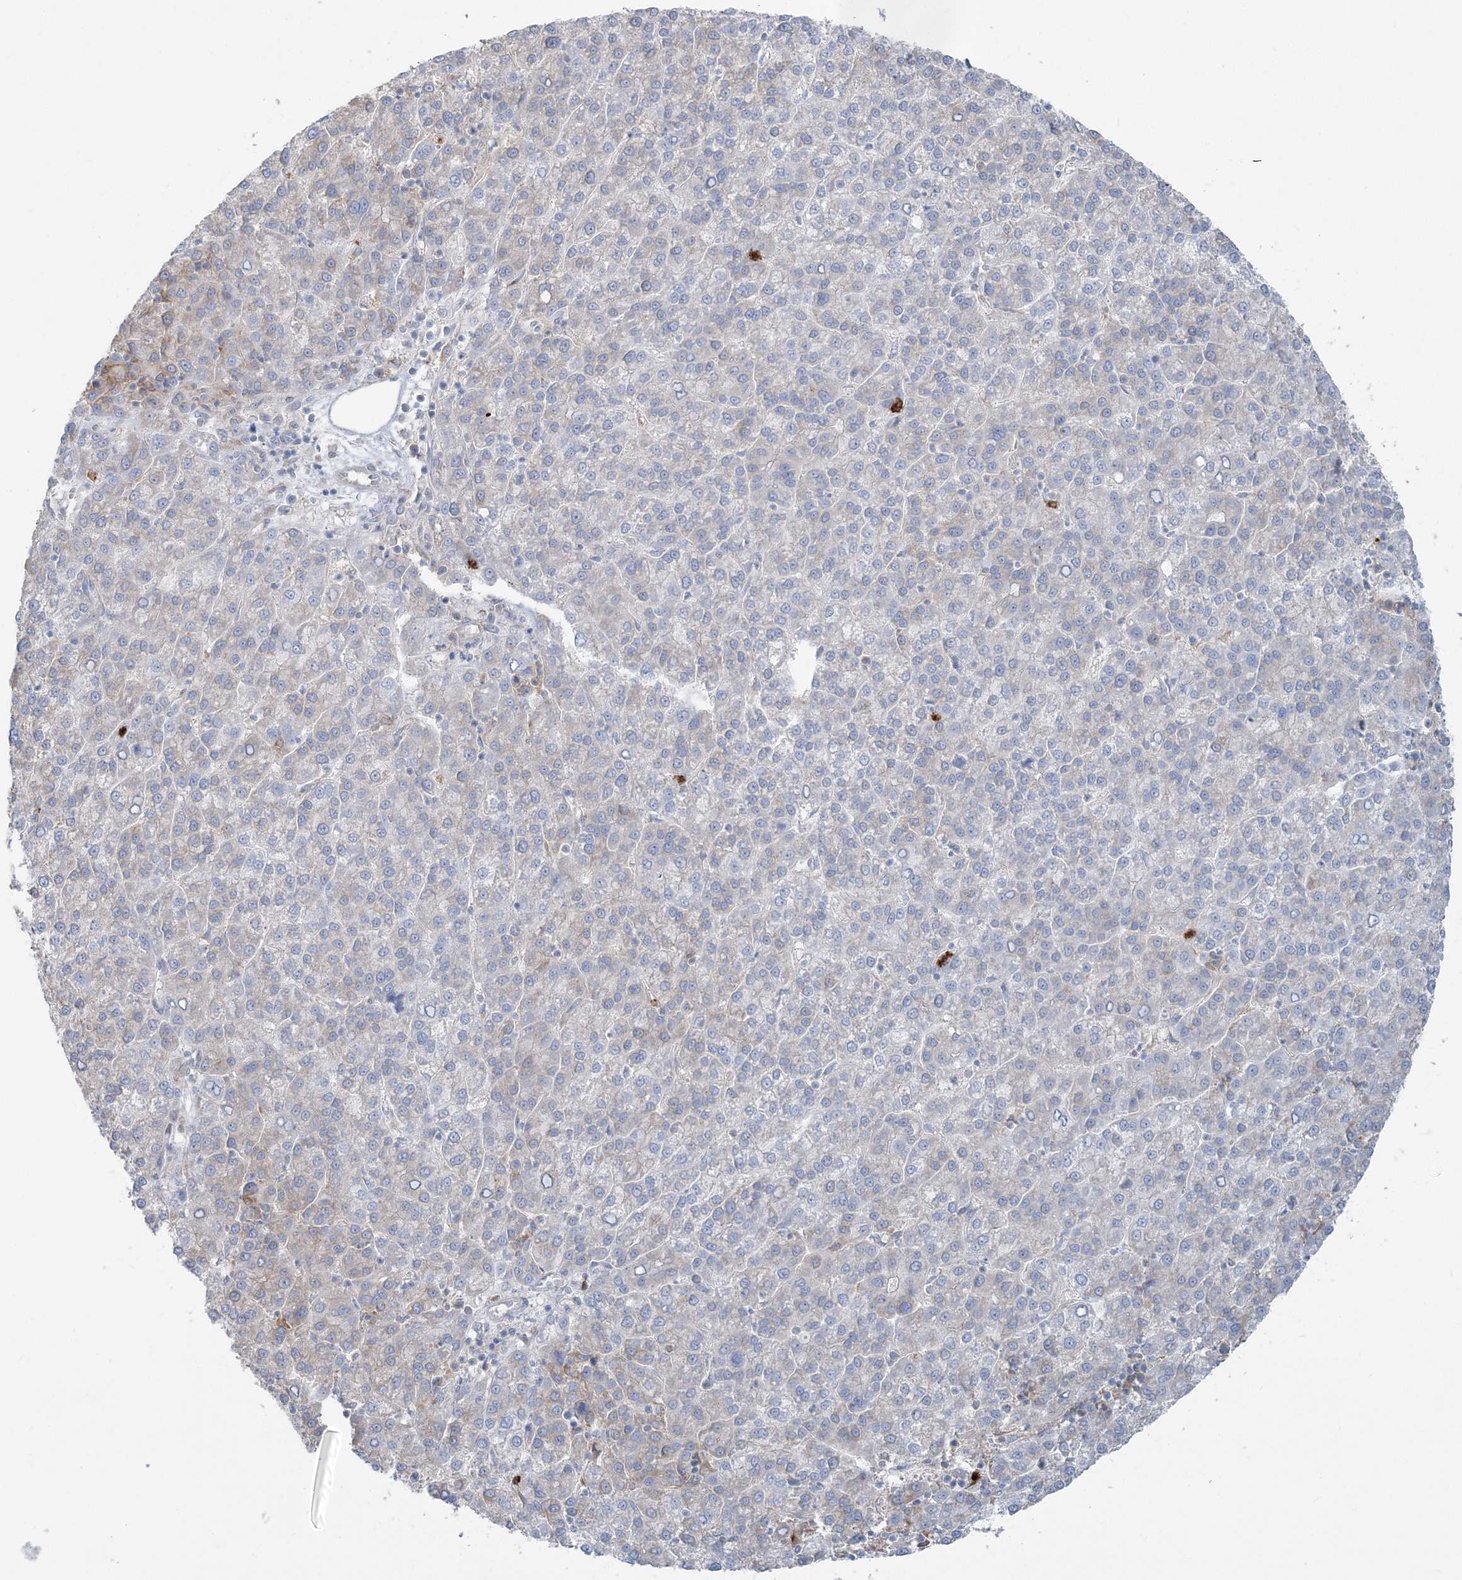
{"staining": {"intensity": "negative", "quantity": "none", "location": "none"}, "tissue": "liver cancer", "cell_type": "Tumor cells", "image_type": "cancer", "snomed": [{"axis": "morphology", "description": "Carcinoma, Hepatocellular, NOS"}, {"axis": "topography", "description": "Liver"}], "caption": "Hepatocellular carcinoma (liver) was stained to show a protein in brown. There is no significant positivity in tumor cells. (DAB (3,3'-diaminobenzidine) immunohistochemistry (IHC) with hematoxylin counter stain).", "gene": "CCNJ", "patient": {"sex": "female", "age": 58}}